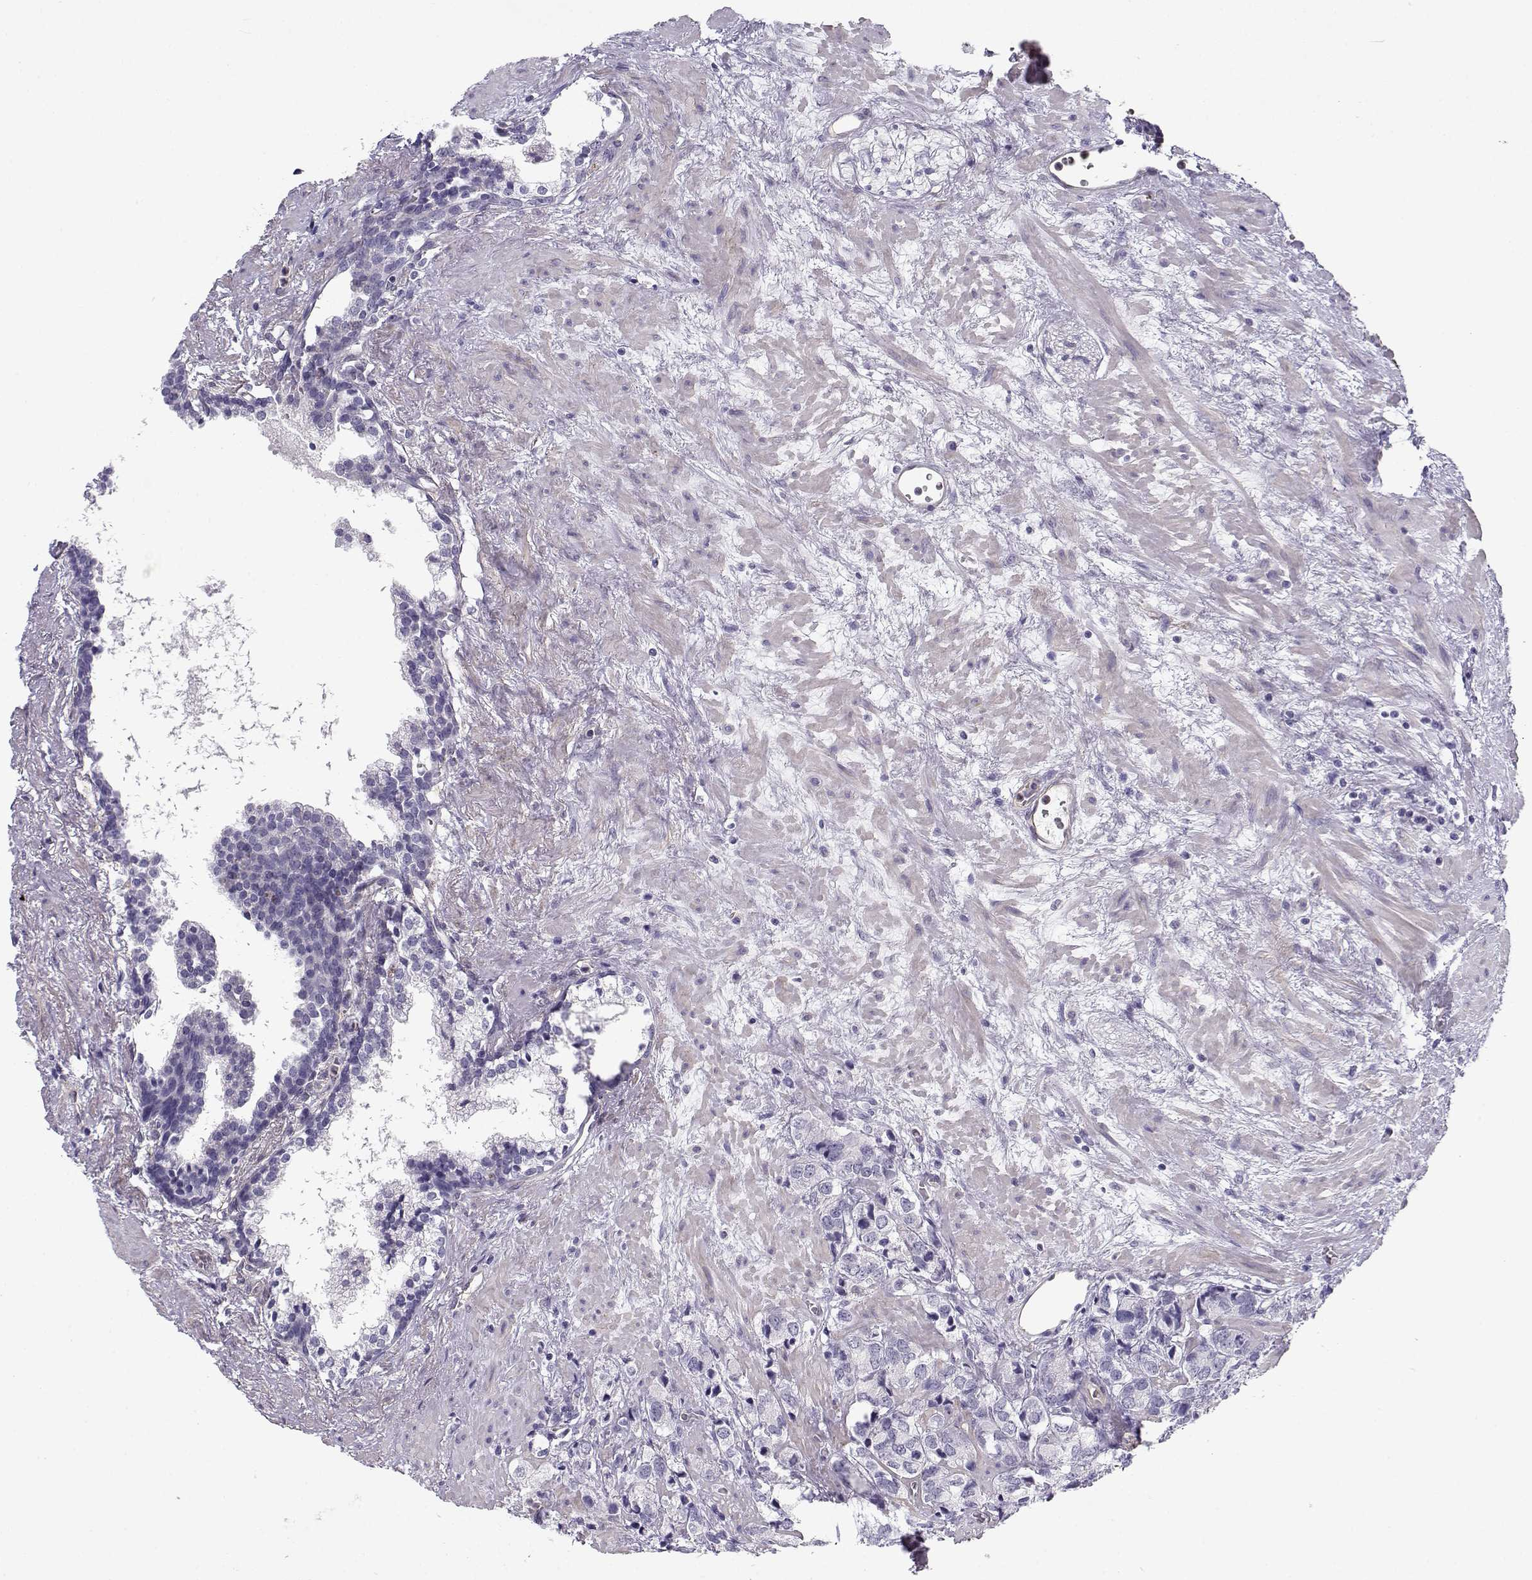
{"staining": {"intensity": "negative", "quantity": "none", "location": "none"}, "tissue": "prostate cancer", "cell_type": "Tumor cells", "image_type": "cancer", "snomed": [{"axis": "morphology", "description": "Adenocarcinoma, NOS"}, {"axis": "topography", "description": "Prostate and seminal vesicle, NOS"}], "caption": "IHC of human prostate cancer (adenocarcinoma) exhibits no staining in tumor cells. Nuclei are stained in blue.", "gene": "MYO1A", "patient": {"sex": "male", "age": 63}}